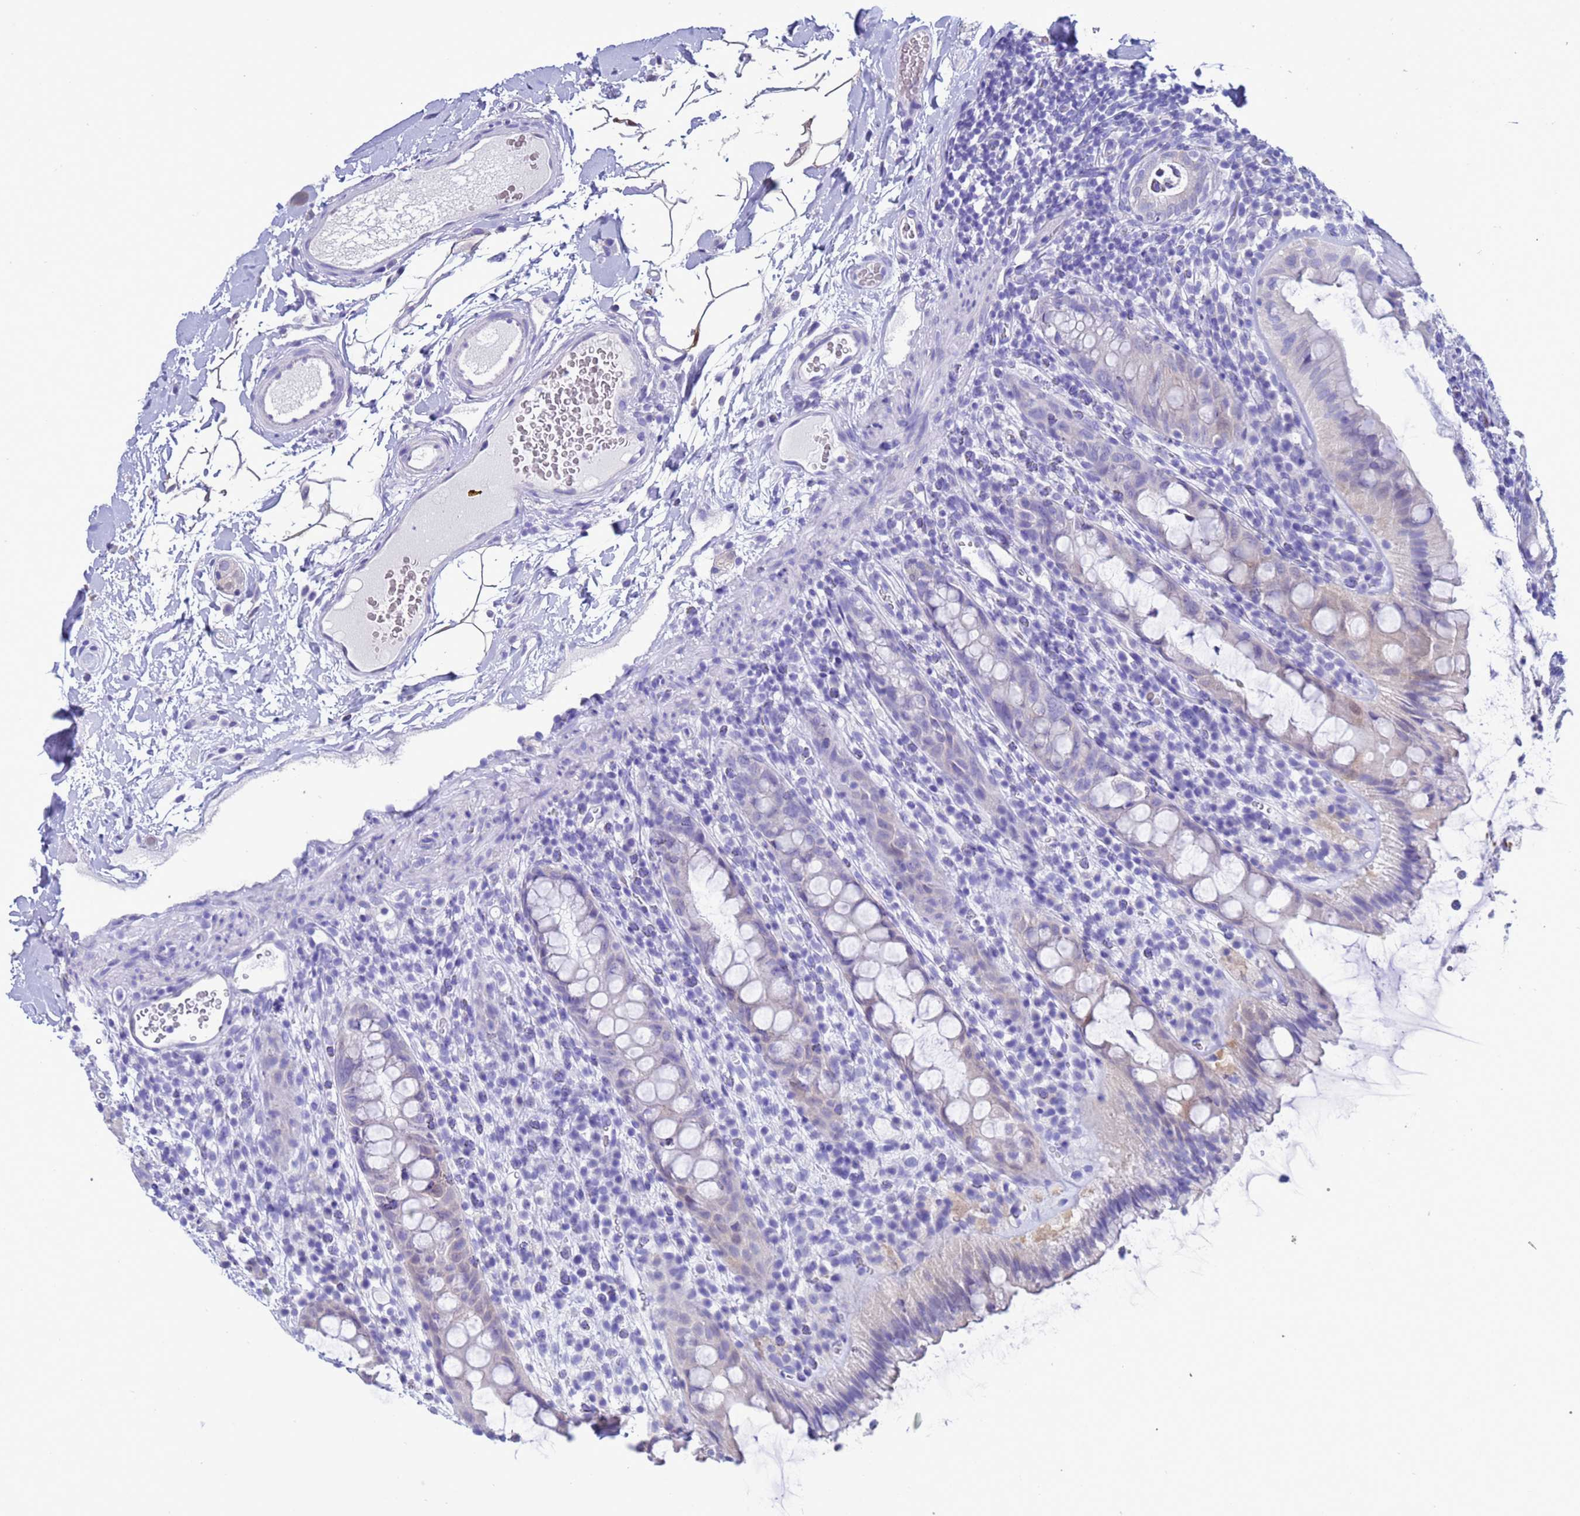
{"staining": {"intensity": "moderate", "quantity": "<25%", "location": "cytoplasmic/membranous,nuclear"}, "tissue": "rectum", "cell_type": "Glandular cells", "image_type": "normal", "snomed": [{"axis": "morphology", "description": "Normal tissue, NOS"}, {"axis": "topography", "description": "Rectum"}], "caption": "The photomicrograph exhibits immunohistochemical staining of unremarkable rectum. There is moderate cytoplasmic/membranous,nuclear staining is identified in about <25% of glandular cells. Using DAB (brown) and hematoxylin (blue) stains, captured at high magnification using brightfield microscopy.", "gene": "AKR1C2", "patient": {"sex": "female", "age": 57}}